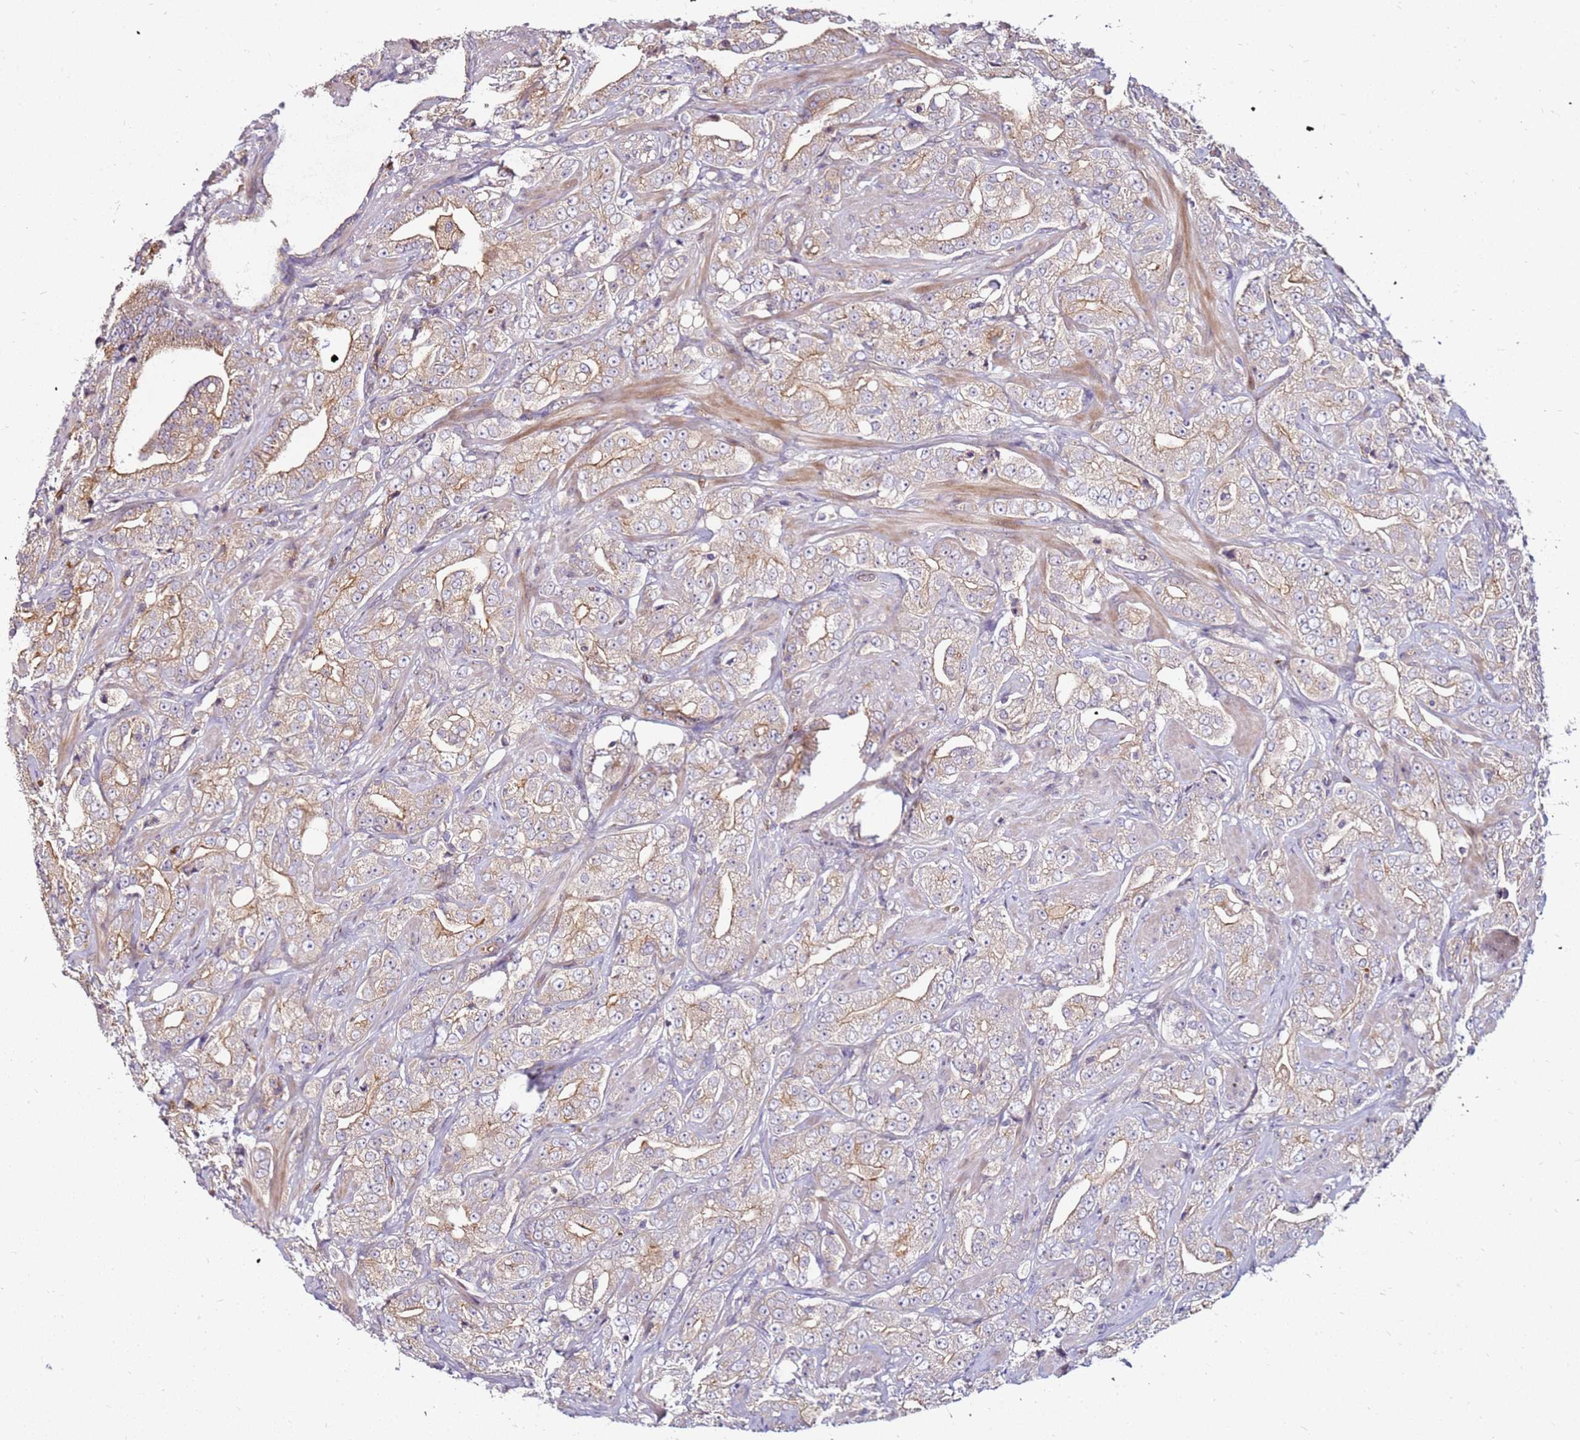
{"staining": {"intensity": "weak", "quantity": "<25%", "location": "cytoplasmic/membranous"}, "tissue": "prostate cancer", "cell_type": "Tumor cells", "image_type": "cancer", "snomed": [{"axis": "morphology", "description": "Adenocarcinoma, Low grade"}, {"axis": "topography", "description": "Prostate"}], "caption": "Tumor cells show no significant positivity in prostate adenocarcinoma (low-grade).", "gene": "RNF11", "patient": {"sex": "male", "age": 67}}